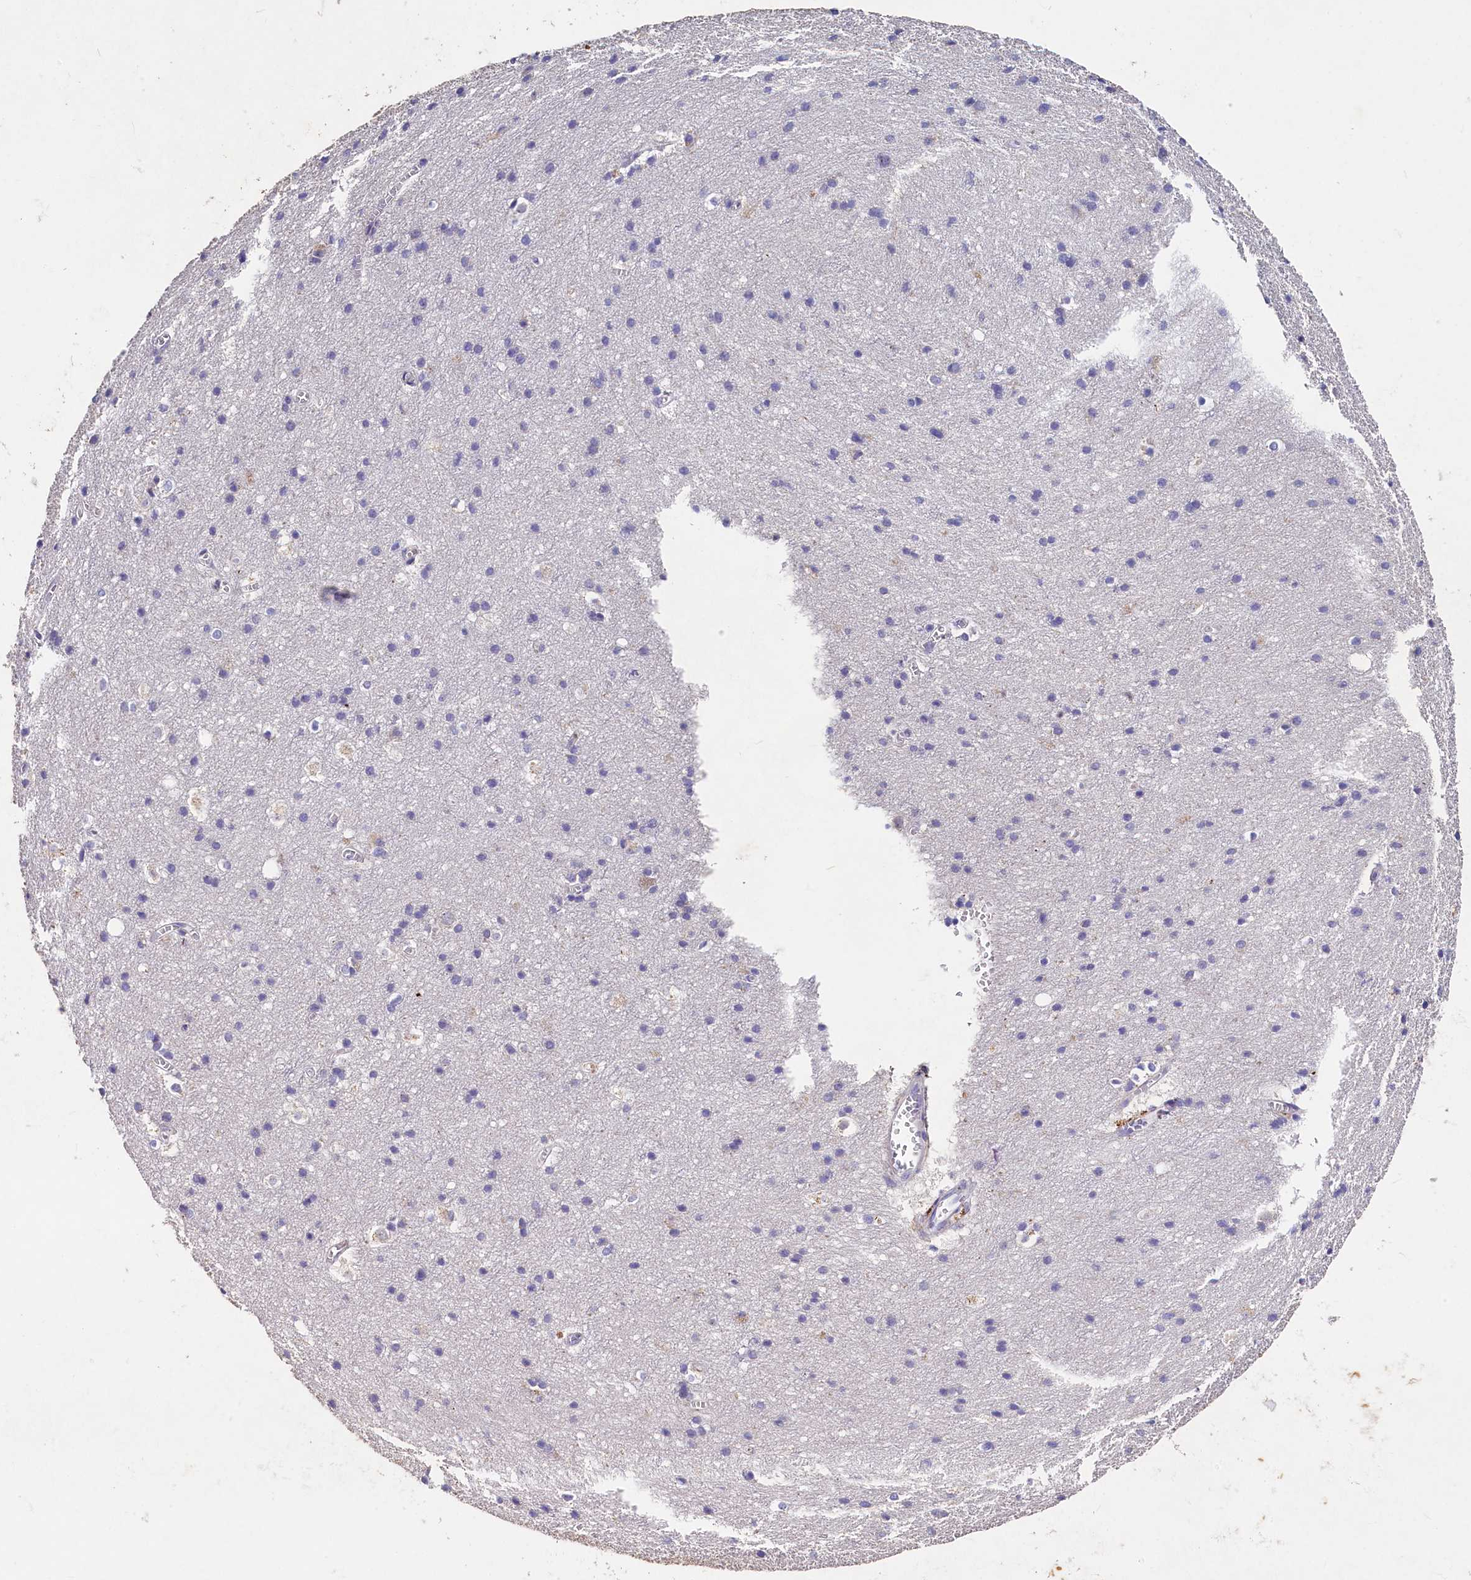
{"staining": {"intensity": "negative", "quantity": "none", "location": "none"}, "tissue": "cerebral cortex", "cell_type": "Endothelial cells", "image_type": "normal", "snomed": [{"axis": "morphology", "description": "Normal tissue, NOS"}, {"axis": "topography", "description": "Cerebral cortex"}], "caption": "A micrograph of human cerebral cortex is negative for staining in endothelial cells. (DAB immunohistochemistry (IHC), high magnification).", "gene": "ST7L", "patient": {"sex": "male", "age": 54}}